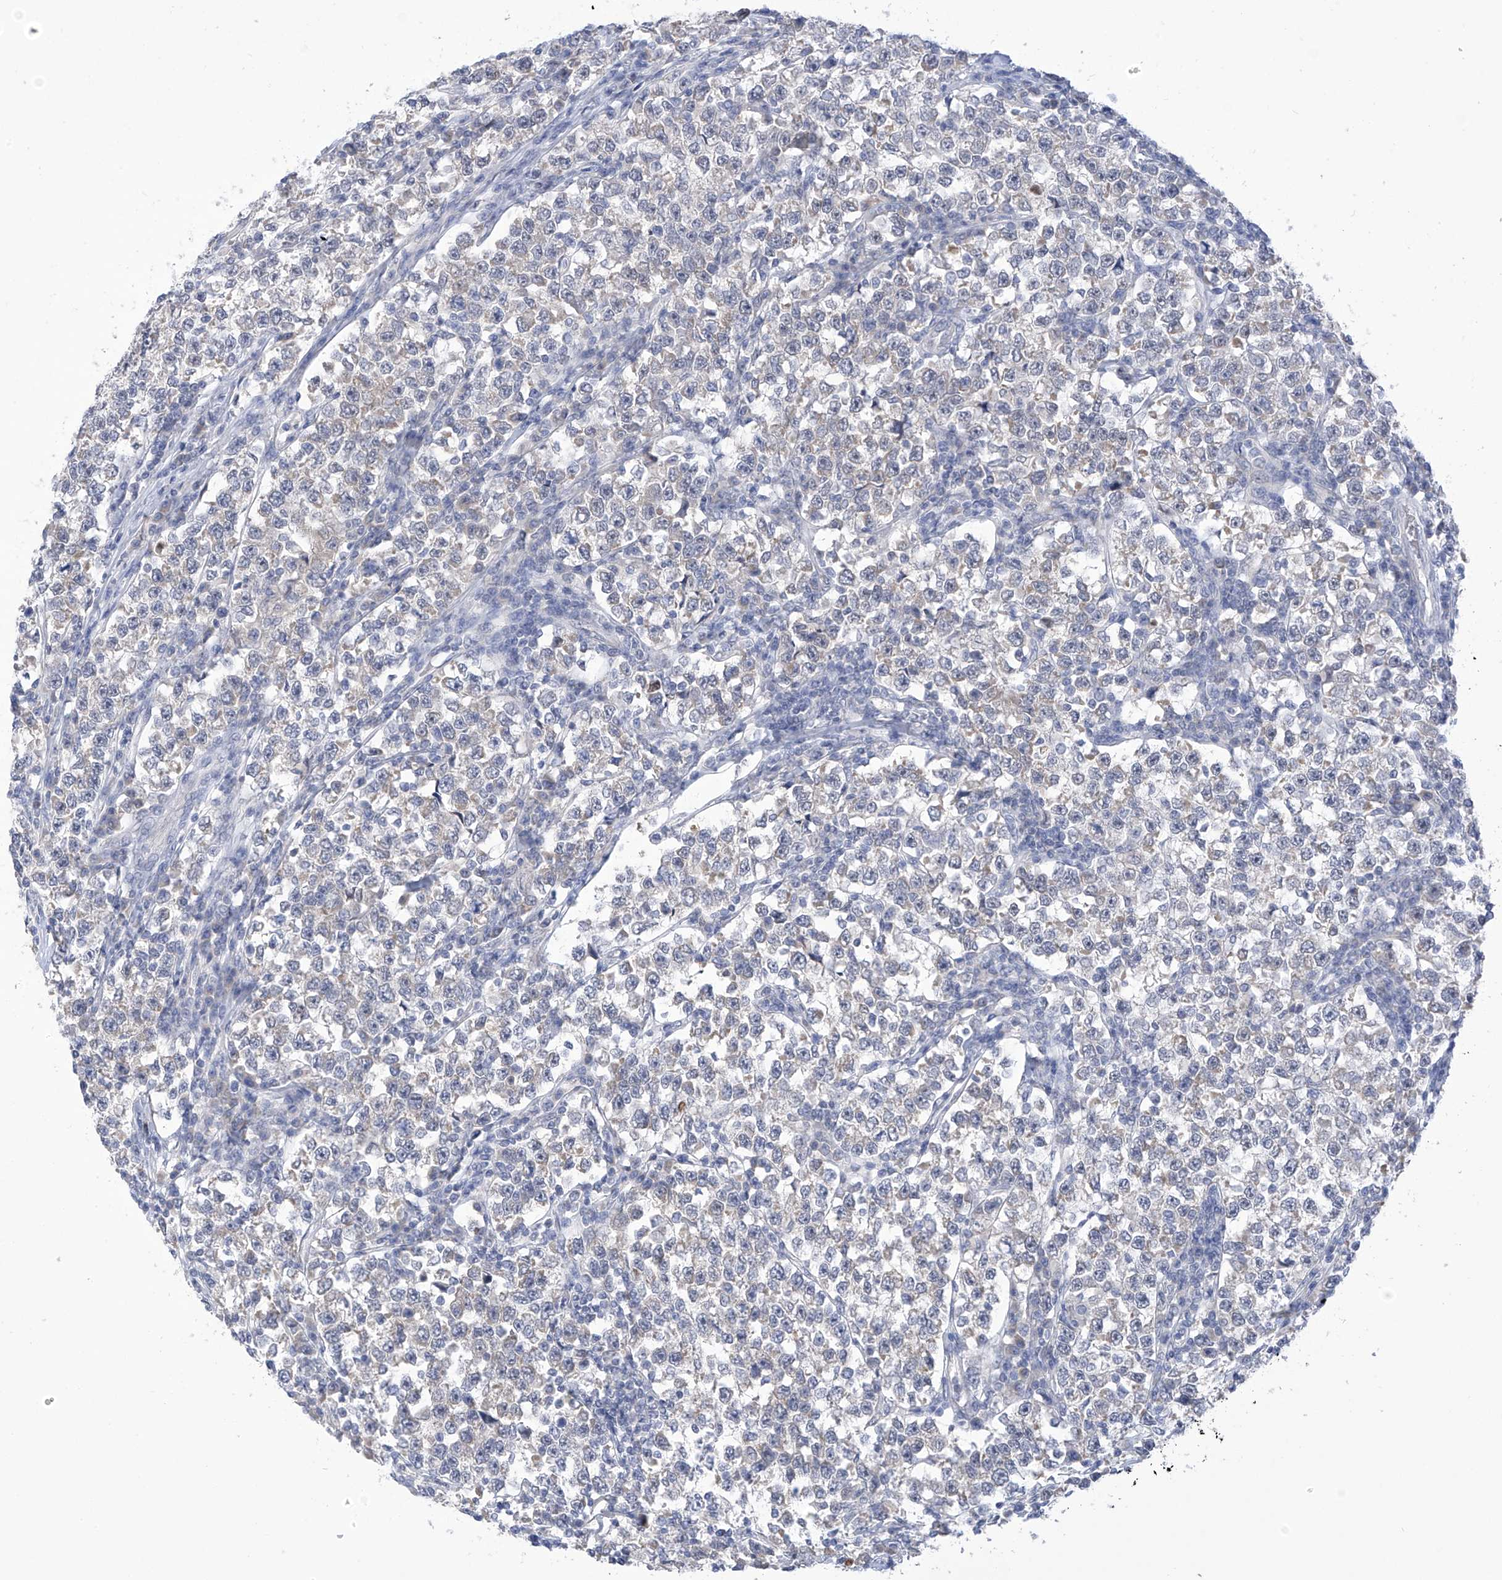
{"staining": {"intensity": "weak", "quantity": "<25%", "location": "cytoplasmic/membranous"}, "tissue": "testis cancer", "cell_type": "Tumor cells", "image_type": "cancer", "snomed": [{"axis": "morphology", "description": "Normal tissue, NOS"}, {"axis": "morphology", "description": "Seminoma, NOS"}, {"axis": "topography", "description": "Testis"}], "caption": "There is no significant positivity in tumor cells of testis cancer.", "gene": "IBA57", "patient": {"sex": "male", "age": 43}}